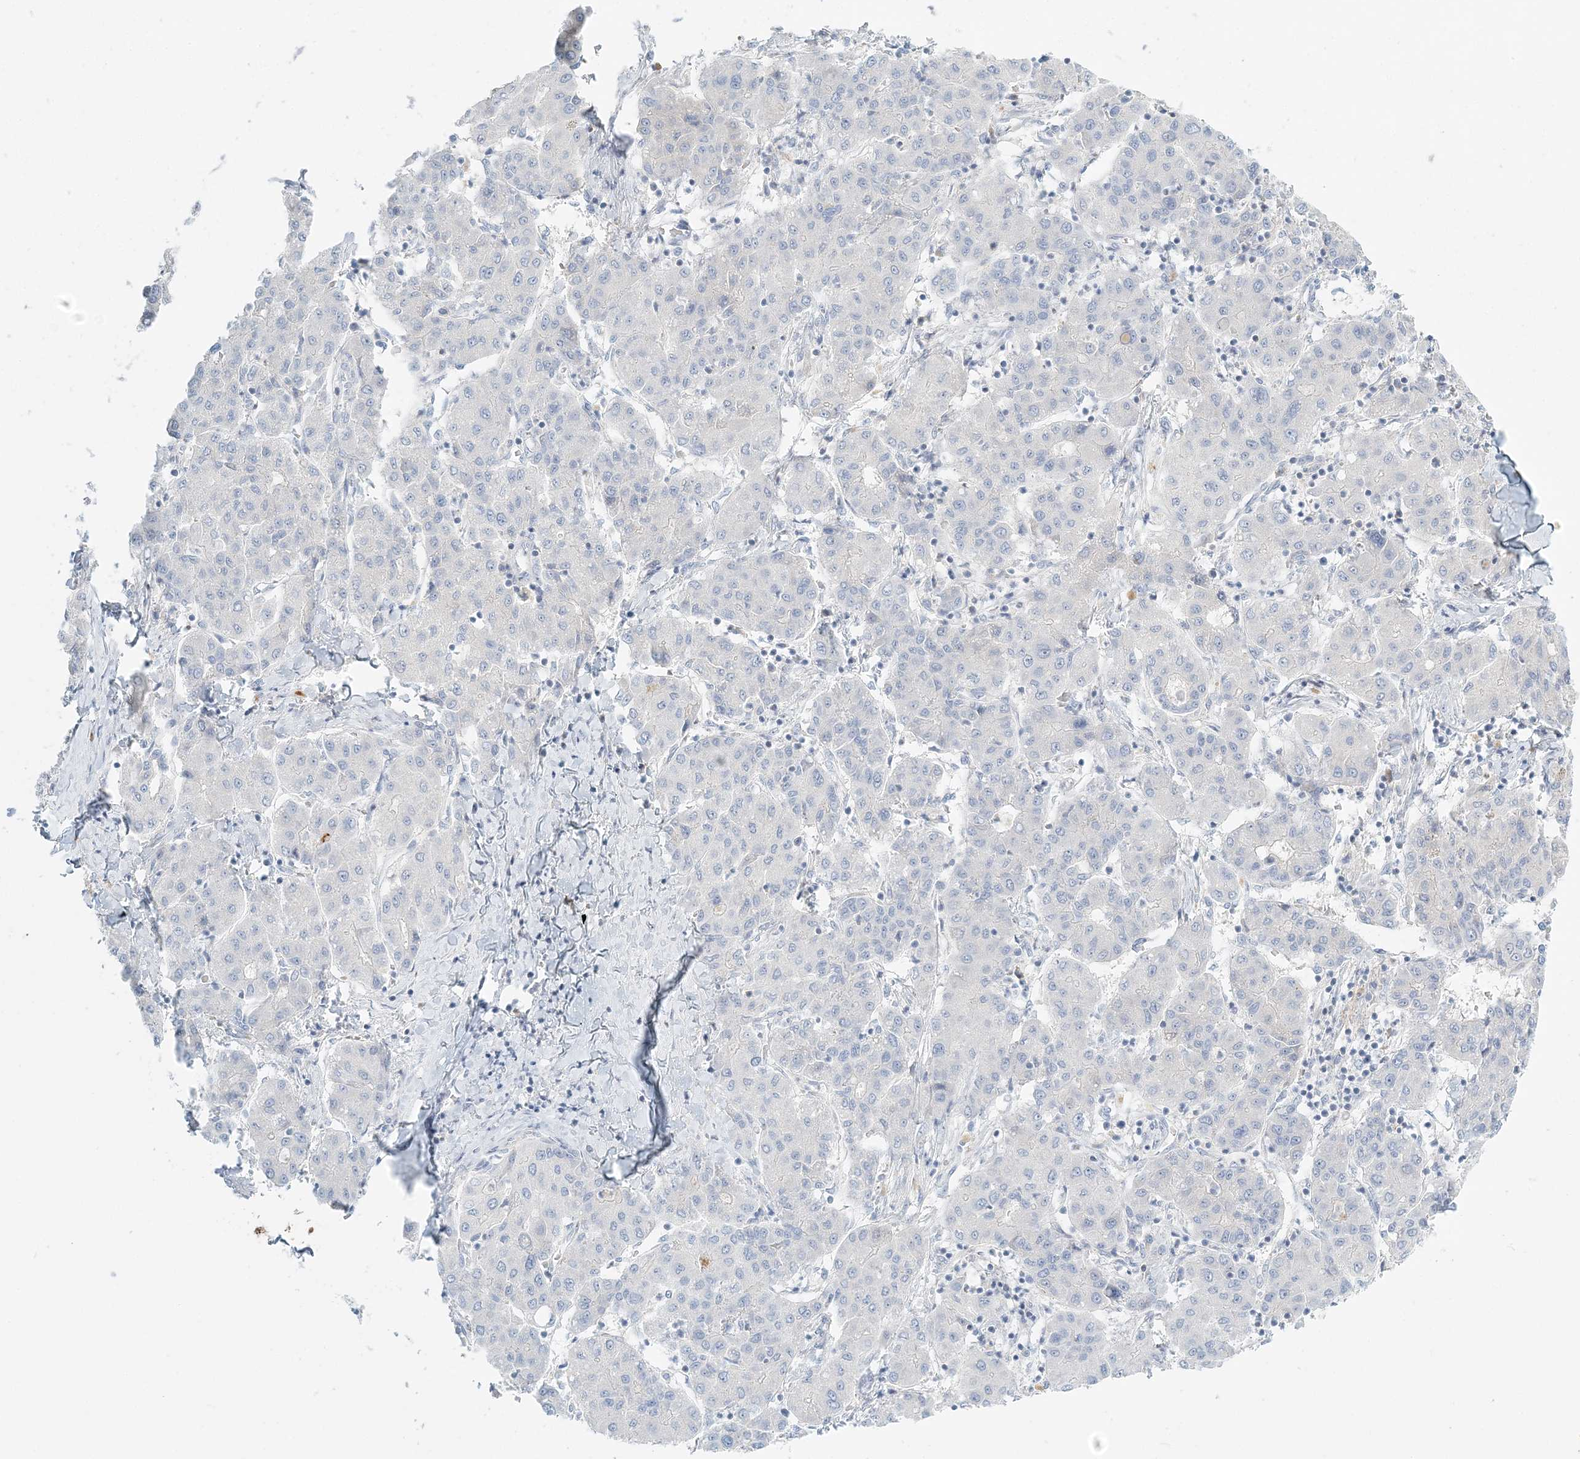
{"staining": {"intensity": "negative", "quantity": "none", "location": "none"}, "tissue": "liver cancer", "cell_type": "Tumor cells", "image_type": "cancer", "snomed": [{"axis": "morphology", "description": "Carcinoma, Hepatocellular, NOS"}, {"axis": "topography", "description": "Liver"}], "caption": "Immunohistochemical staining of human hepatocellular carcinoma (liver) exhibits no significant expression in tumor cells.", "gene": "NAA11", "patient": {"sex": "male", "age": 65}}